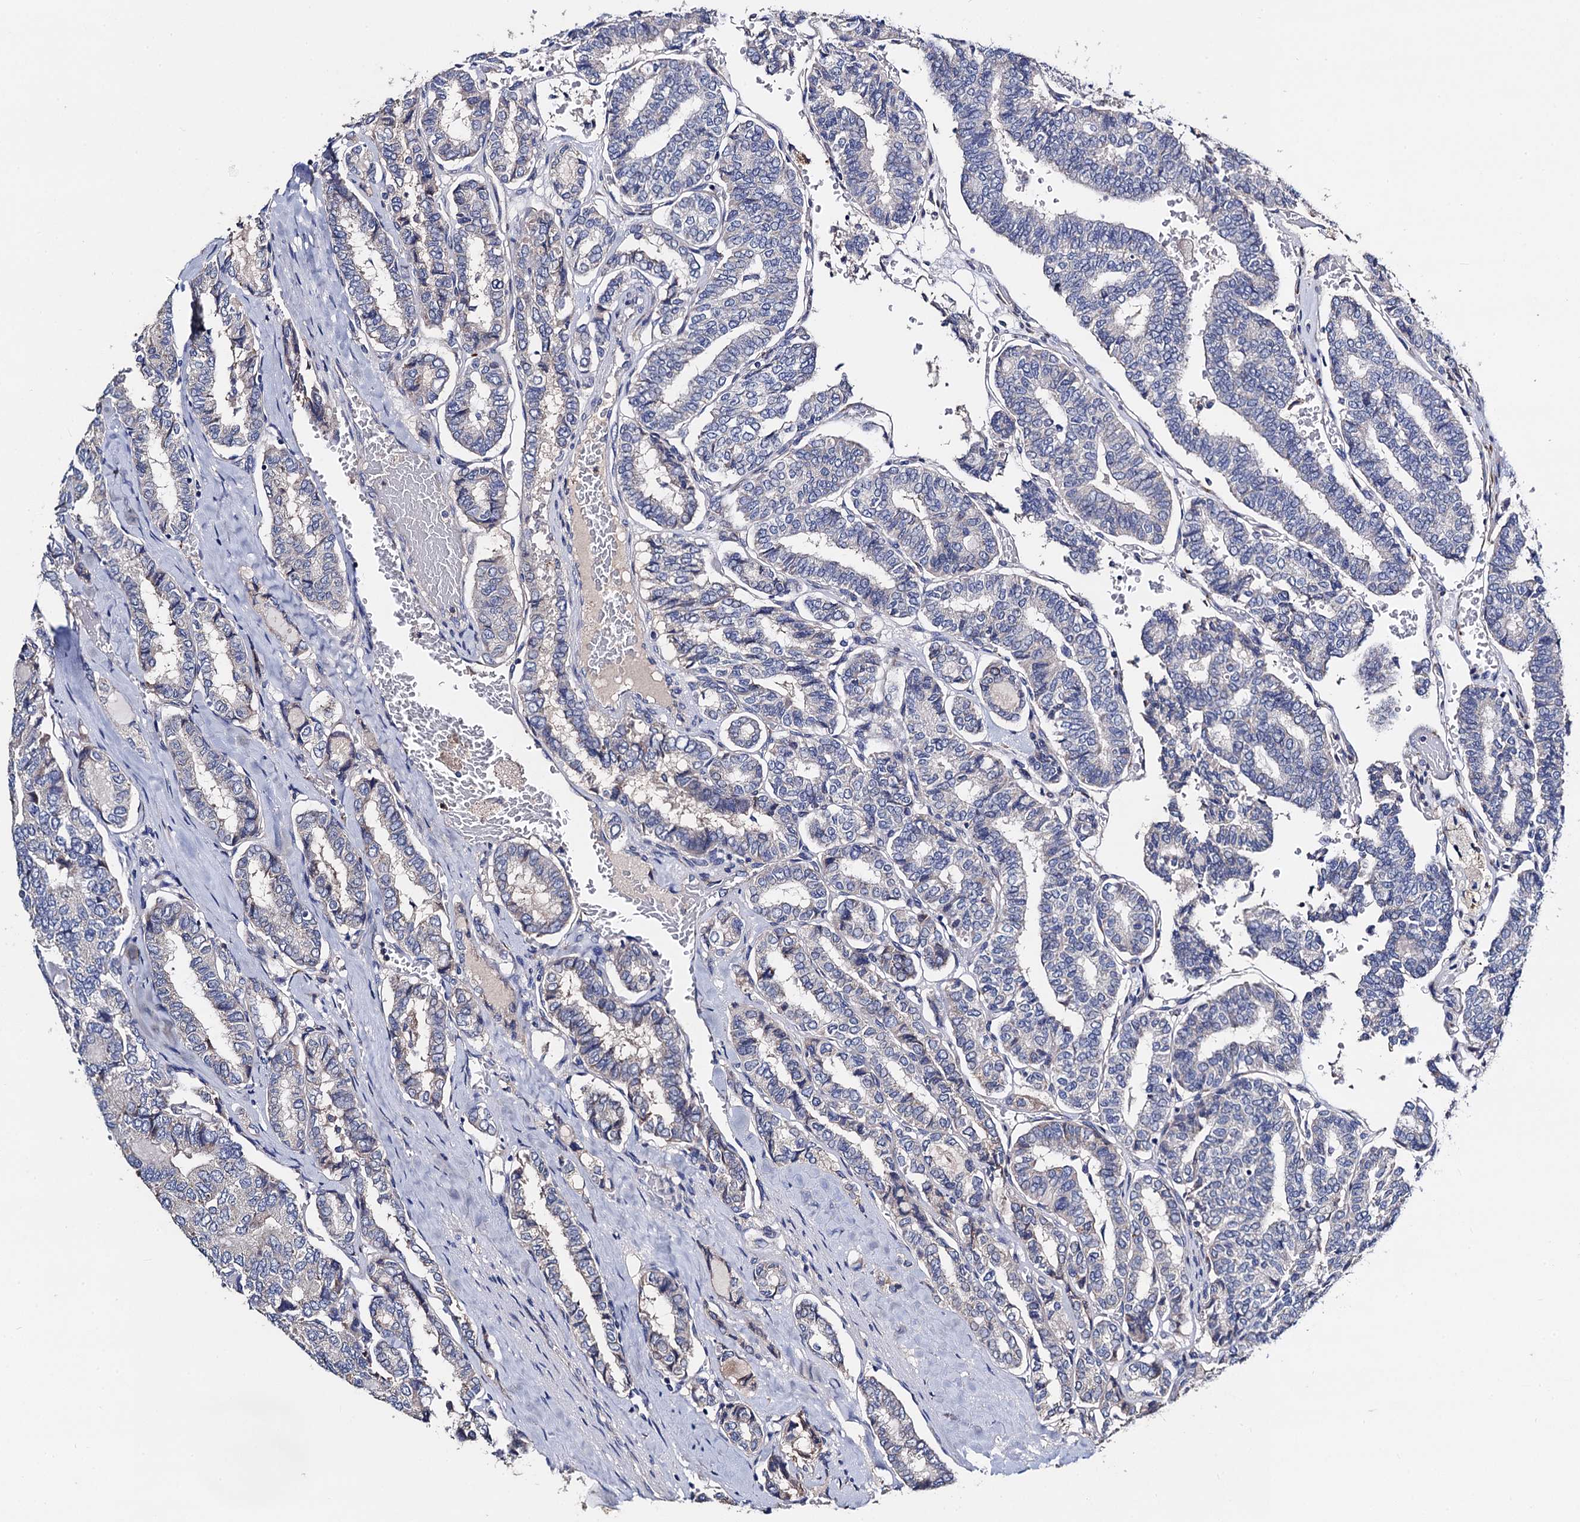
{"staining": {"intensity": "negative", "quantity": "none", "location": "none"}, "tissue": "thyroid cancer", "cell_type": "Tumor cells", "image_type": "cancer", "snomed": [{"axis": "morphology", "description": "Papillary adenocarcinoma, NOS"}, {"axis": "topography", "description": "Thyroid gland"}], "caption": "There is no significant positivity in tumor cells of thyroid cancer.", "gene": "FREM3", "patient": {"sex": "female", "age": 35}}